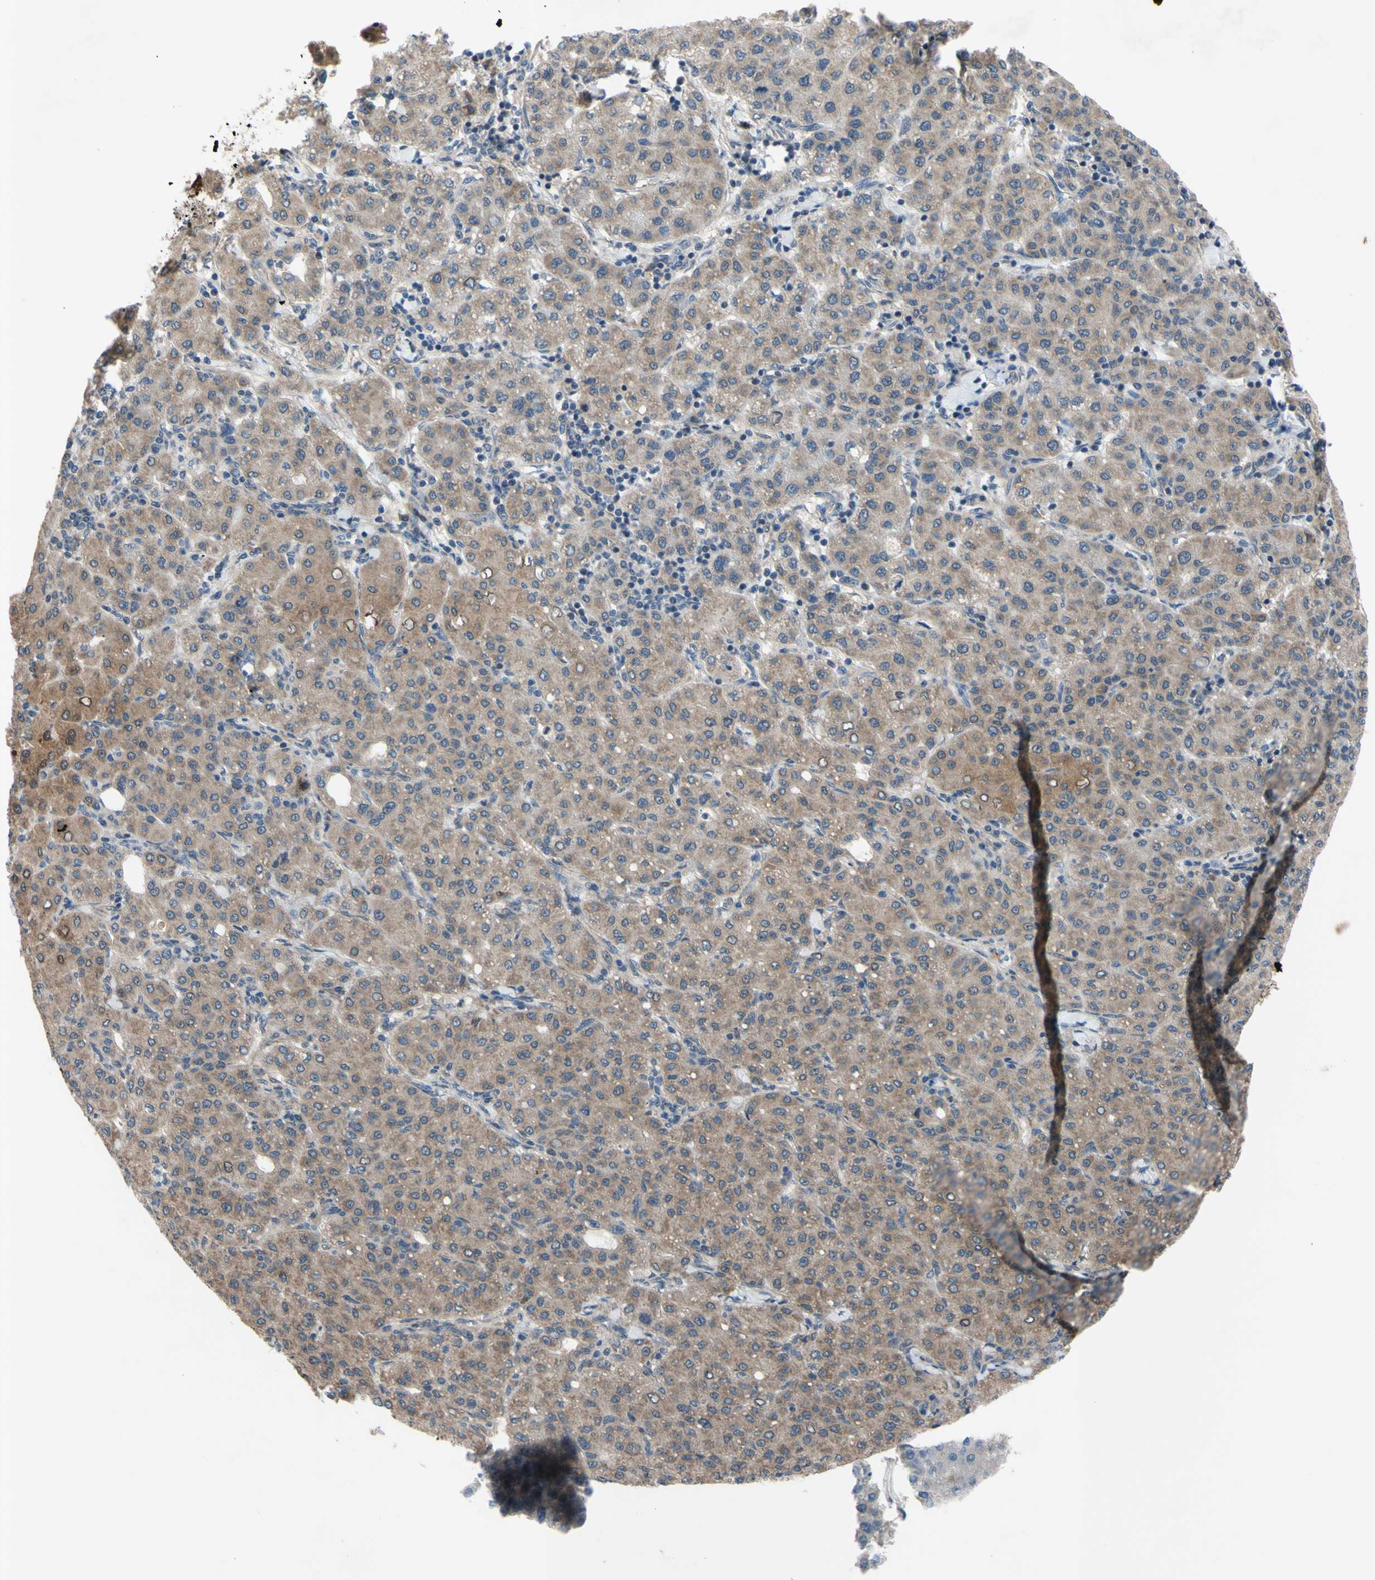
{"staining": {"intensity": "weak", "quantity": ">75%", "location": "cytoplasmic/membranous"}, "tissue": "liver cancer", "cell_type": "Tumor cells", "image_type": "cancer", "snomed": [{"axis": "morphology", "description": "Carcinoma, Hepatocellular, NOS"}, {"axis": "topography", "description": "Liver"}], "caption": "A low amount of weak cytoplasmic/membranous staining is appreciated in about >75% of tumor cells in hepatocellular carcinoma (liver) tissue. Immunohistochemistry stains the protein in brown and the nuclei are stained blue.", "gene": "SVIL", "patient": {"sex": "male", "age": 65}}